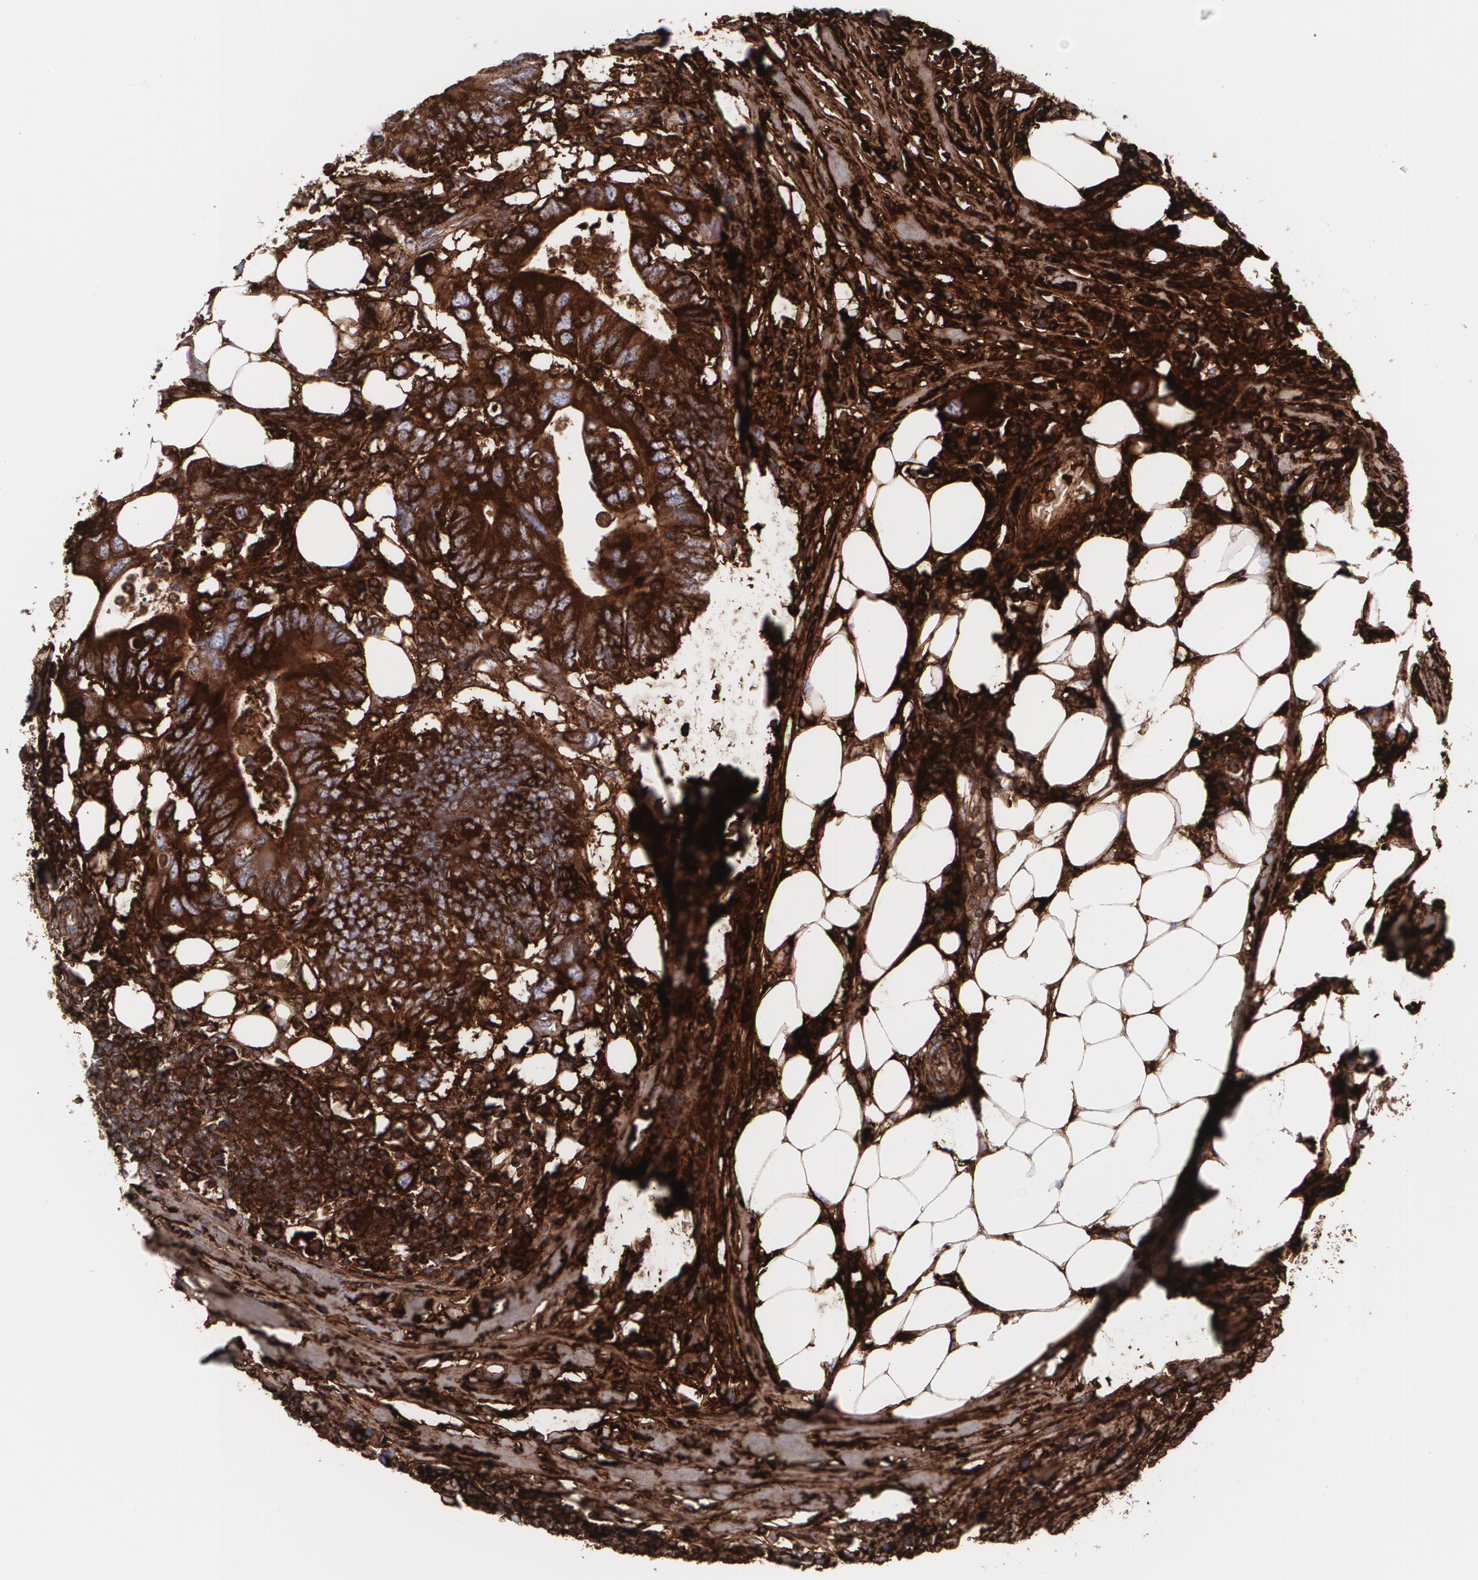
{"staining": {"intensity": "strong", "quantity": ">75%", "location": "cytoplasmic/membranous"}, "tissue": "colorectal cancer", "cell_type": "Tumor cells", "image_type": "cancer", "snomed": [{"axis": "morphology", "description": "Adenocarcinoma, NOS"}, {"axis": "topography", "description": "Colon"}], "caption": "Strong cytoplasmic/membranous expression for a protein is seen in approximately >75% of tumor cells of adenocarcinoma (colorectal) using immunohistochemistry (IHC).", "gene": "FBLN1", "patient": {"sex": "male", "age": 71}}